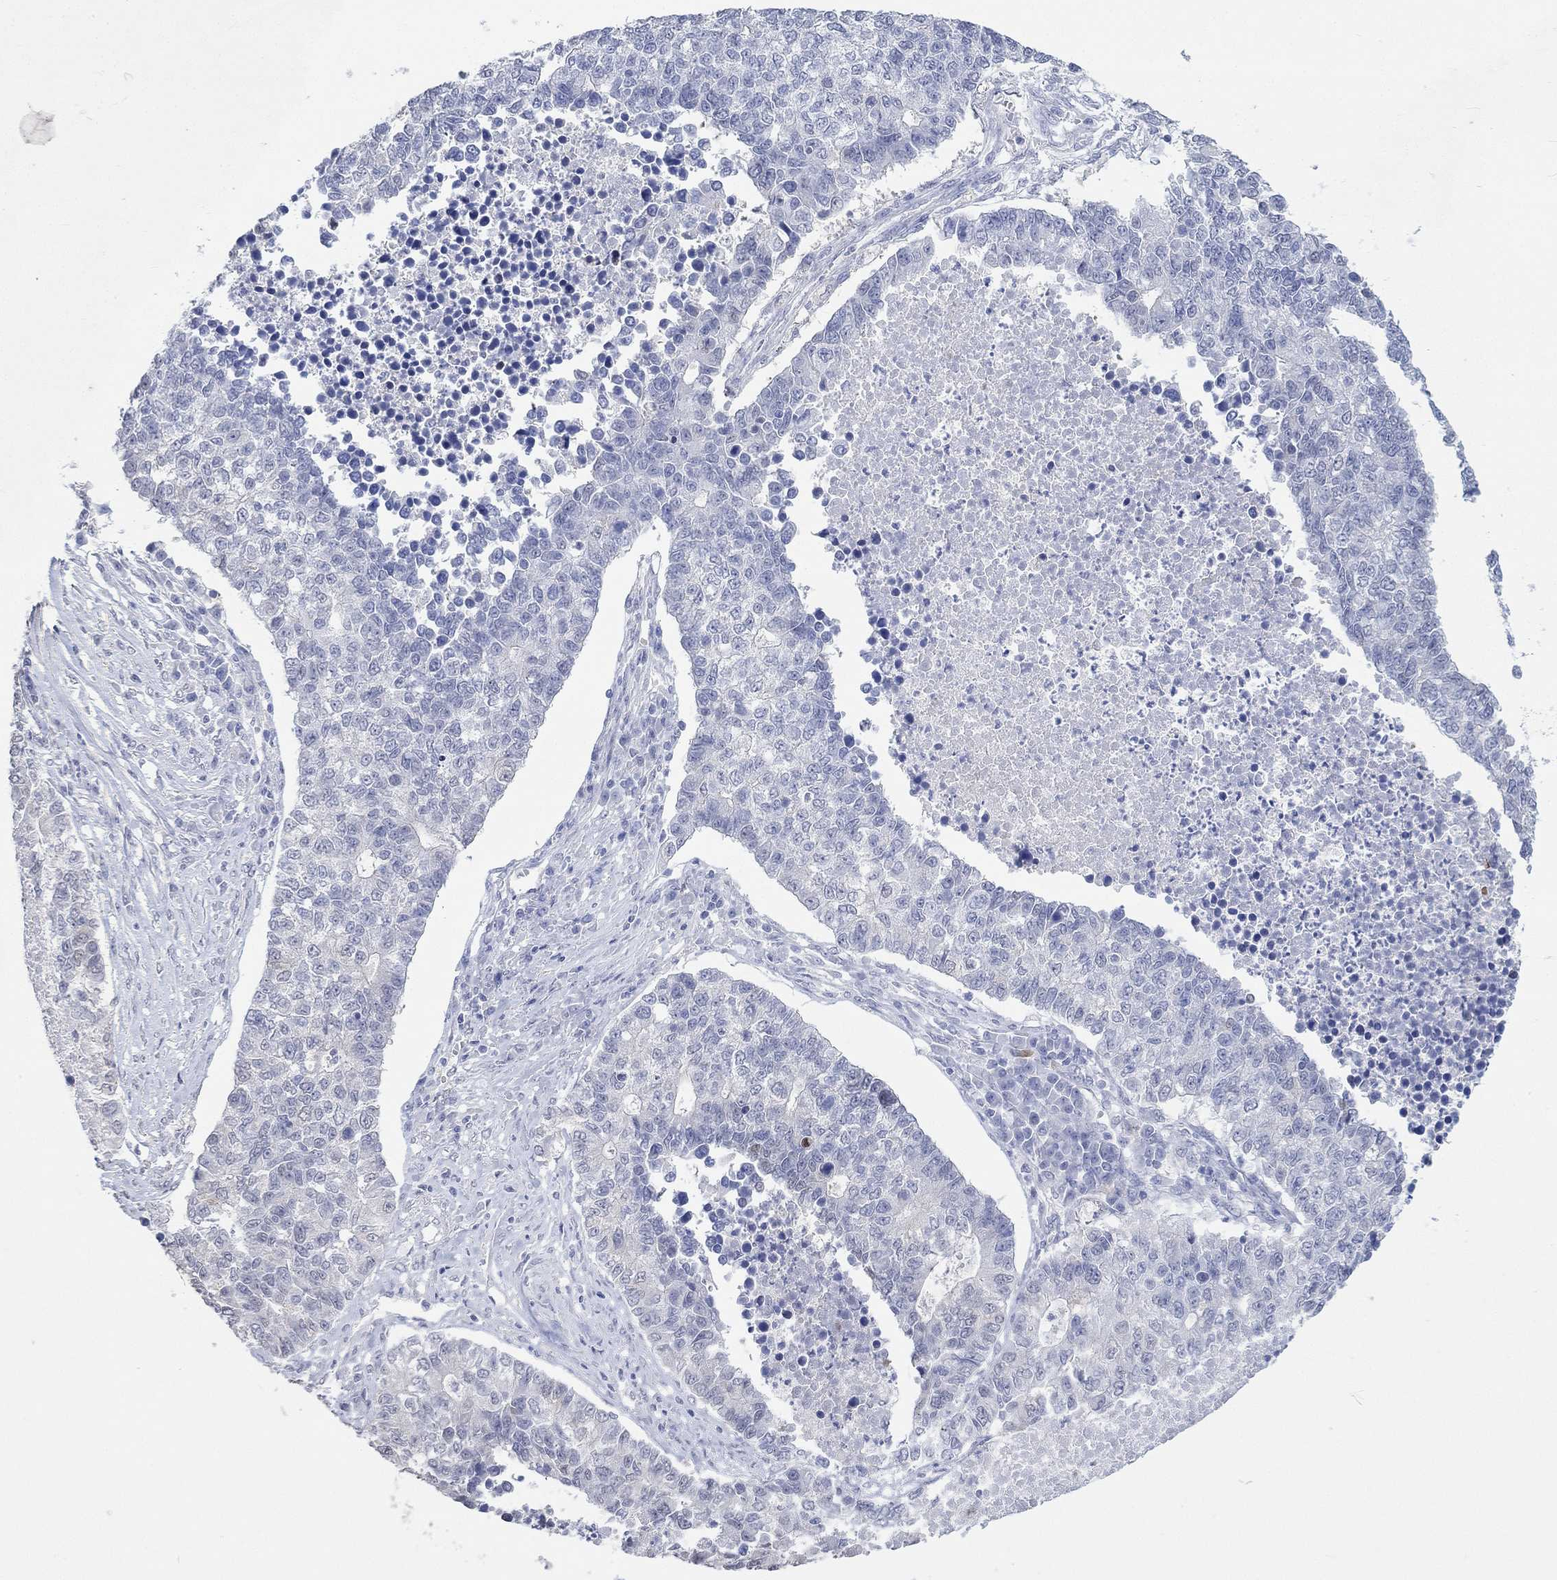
{"staining": {"intensity": "negative", "quantity": "none", "location": "none"}, "tissue": "lung cancer", "cell_type": "Tumor cells", "image_type": "cancer", "snomed": [{"axis": "morphology", "description": "Adenocarcinoma, NOS"}, {"axis": "topography", "description": "Lung"}], "caption": "The histopathology image exhibits no significant staining in tumor cells of lung cancer.", "gene": "PNMA5", "patient": {"sex": "male", "age": 57}}